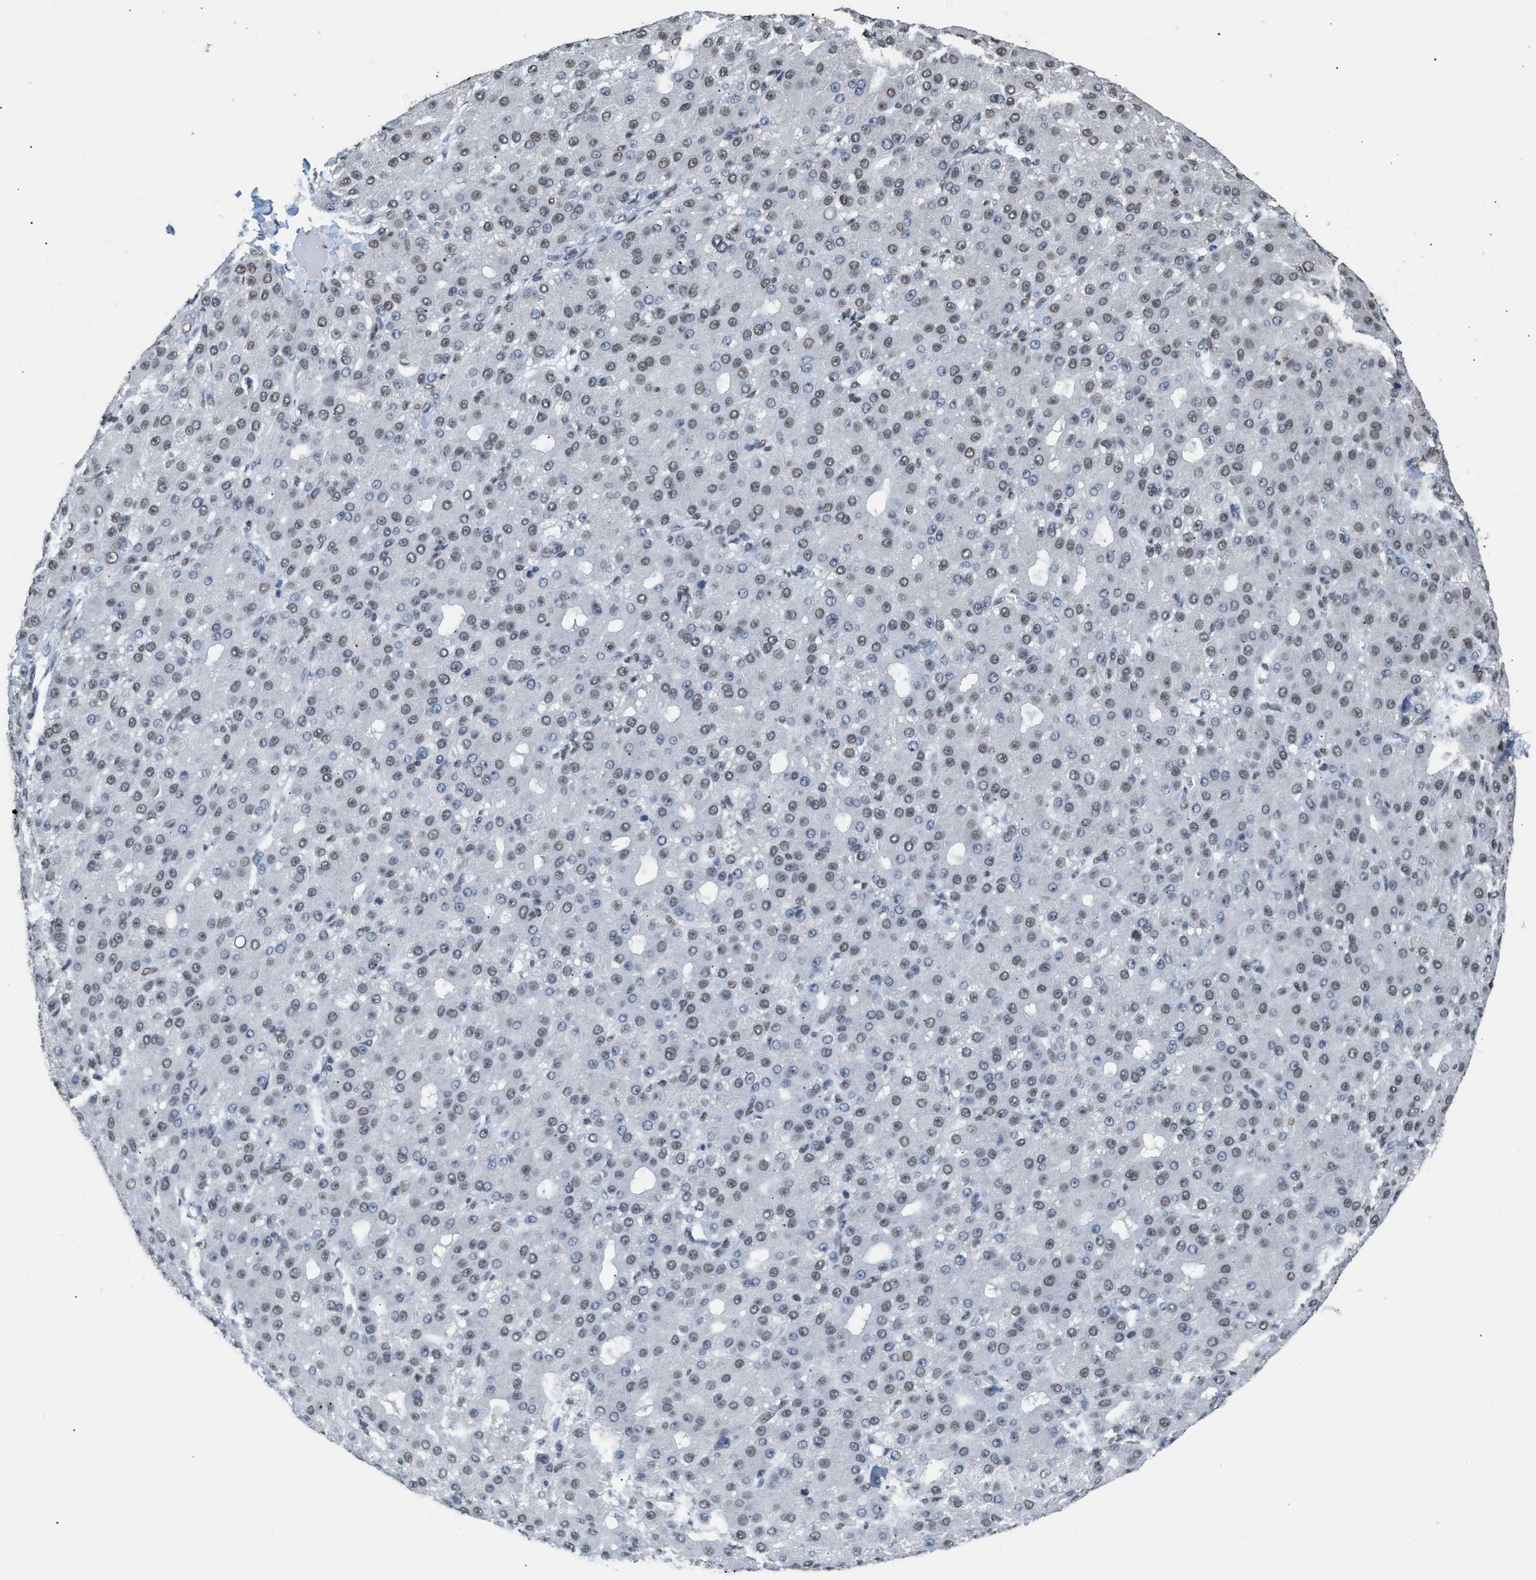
{"staining": {"intensity": "weak", "quantity": ">75%", "location": "nuclear"}, "tissue": "liver cancer", "cell_type": "Tumor cells", "image_type": "cancer", "snomed": [{"axis": "morphology", "description": "Carcinoma, Hepatocellular, NOS"}, {"axis": "topography", "description": "Liver"}], "caption": "Protein staining of liver cancer (hepatocellular carcinoma) tissue shows weak nuclear positivity in about >75% of tumor cells. The staining was performed using DAB to visualize the protein expression in brown, while the nuclei were stained in blue with hematoxylin (Magnification: 20x).", "gene": "CCAR2", "patient": {"sex": "male", "age": 67}}